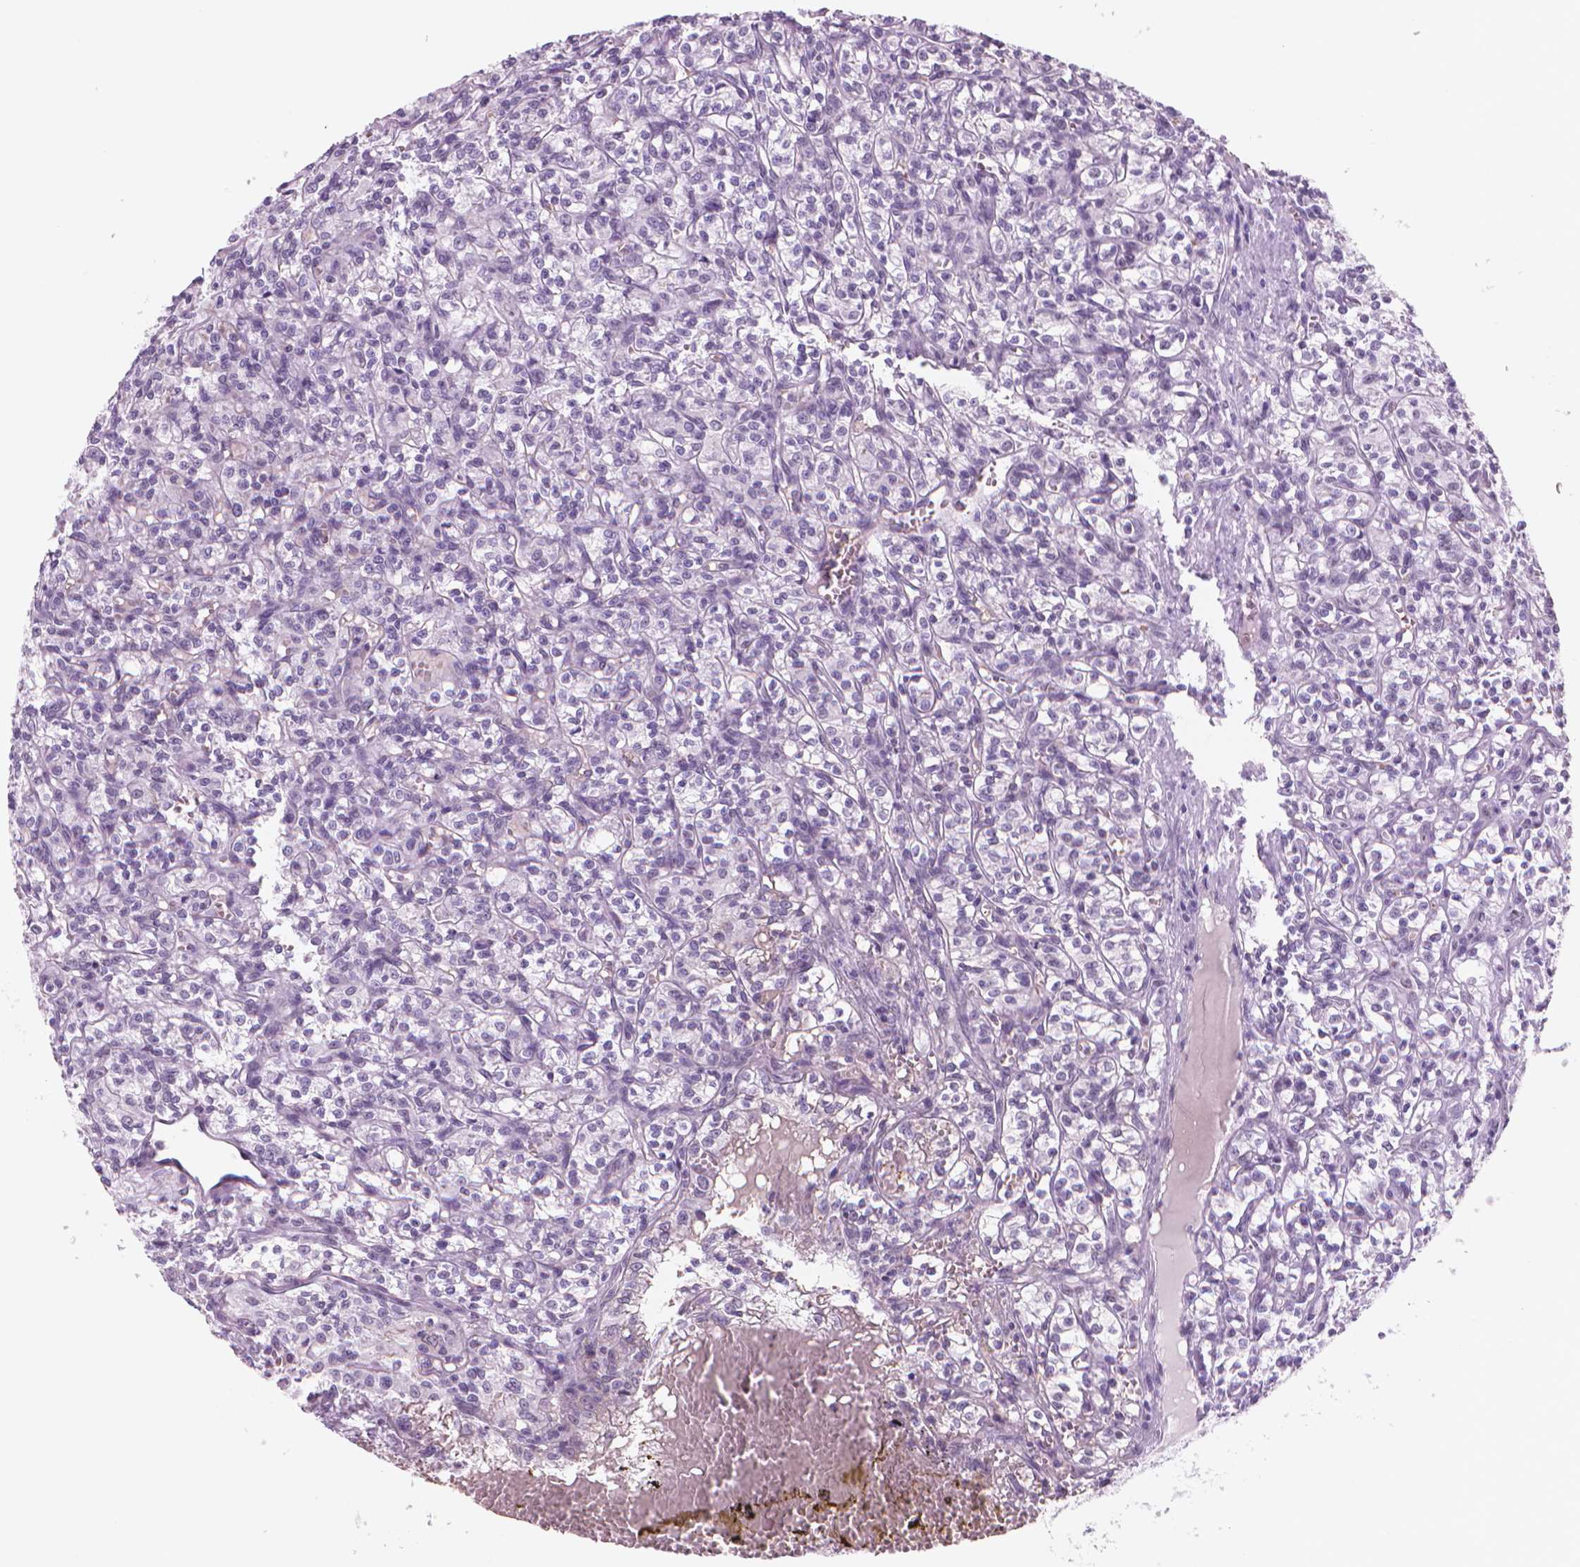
{"staining": {"intensity": "negative", "quantity": "none", "location": "none"}, "tissue": "renal cancer", "cell_type": "Tumor cells", "image_type": "cancer", "snomed": [{"axis": "morphology", "description": "Adenocarcinoma, NOS"}, {"axis": "topography", "description": "Kidney"}], "caption": "Micrograph shows no significant protein positivity in tumor cells of renal cancer (adenocarcinoma).", "gene": "POLR3D", "patient": {"sex": "male", "age": 36}}